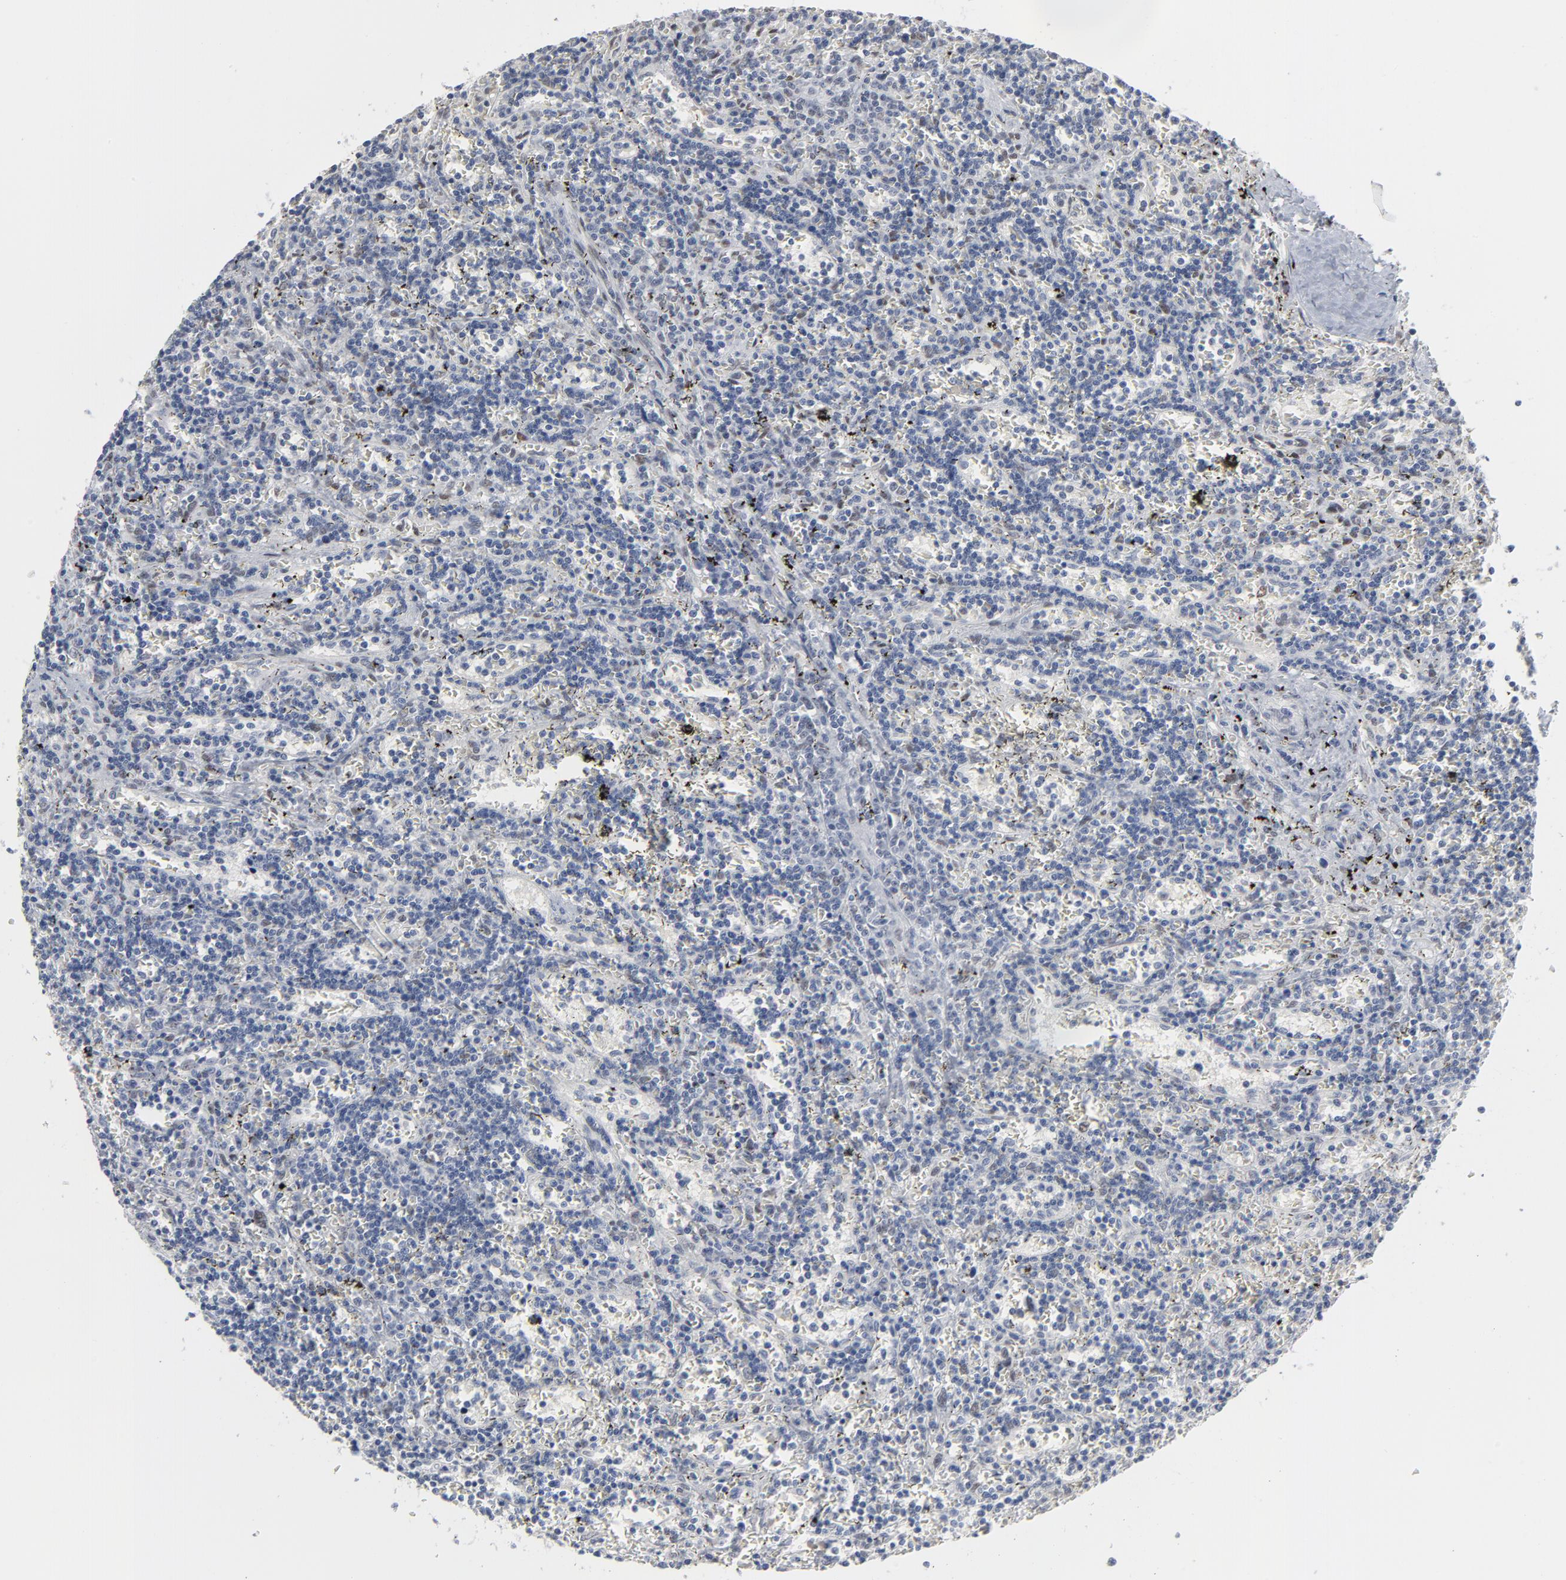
{"staining": {"intensity": "negative", "quantity": "none", "location": "none"}, "tissue": "lymphoma", "cell_type": "Tumor cells", "image_type": "cancer", "snomed": [{"axis": "morphology", "description": "Malignant lymphoma, non-Hodgkin's type, Low grade"}, {"axis": "topography", "description": "Spleen"}], "caption": "Immunohistochemical staining of lymphoma exhibits no significant positivity in tumor cells.", "gene": "ATF7", "patient": {"sex": "male", "age": 60}}